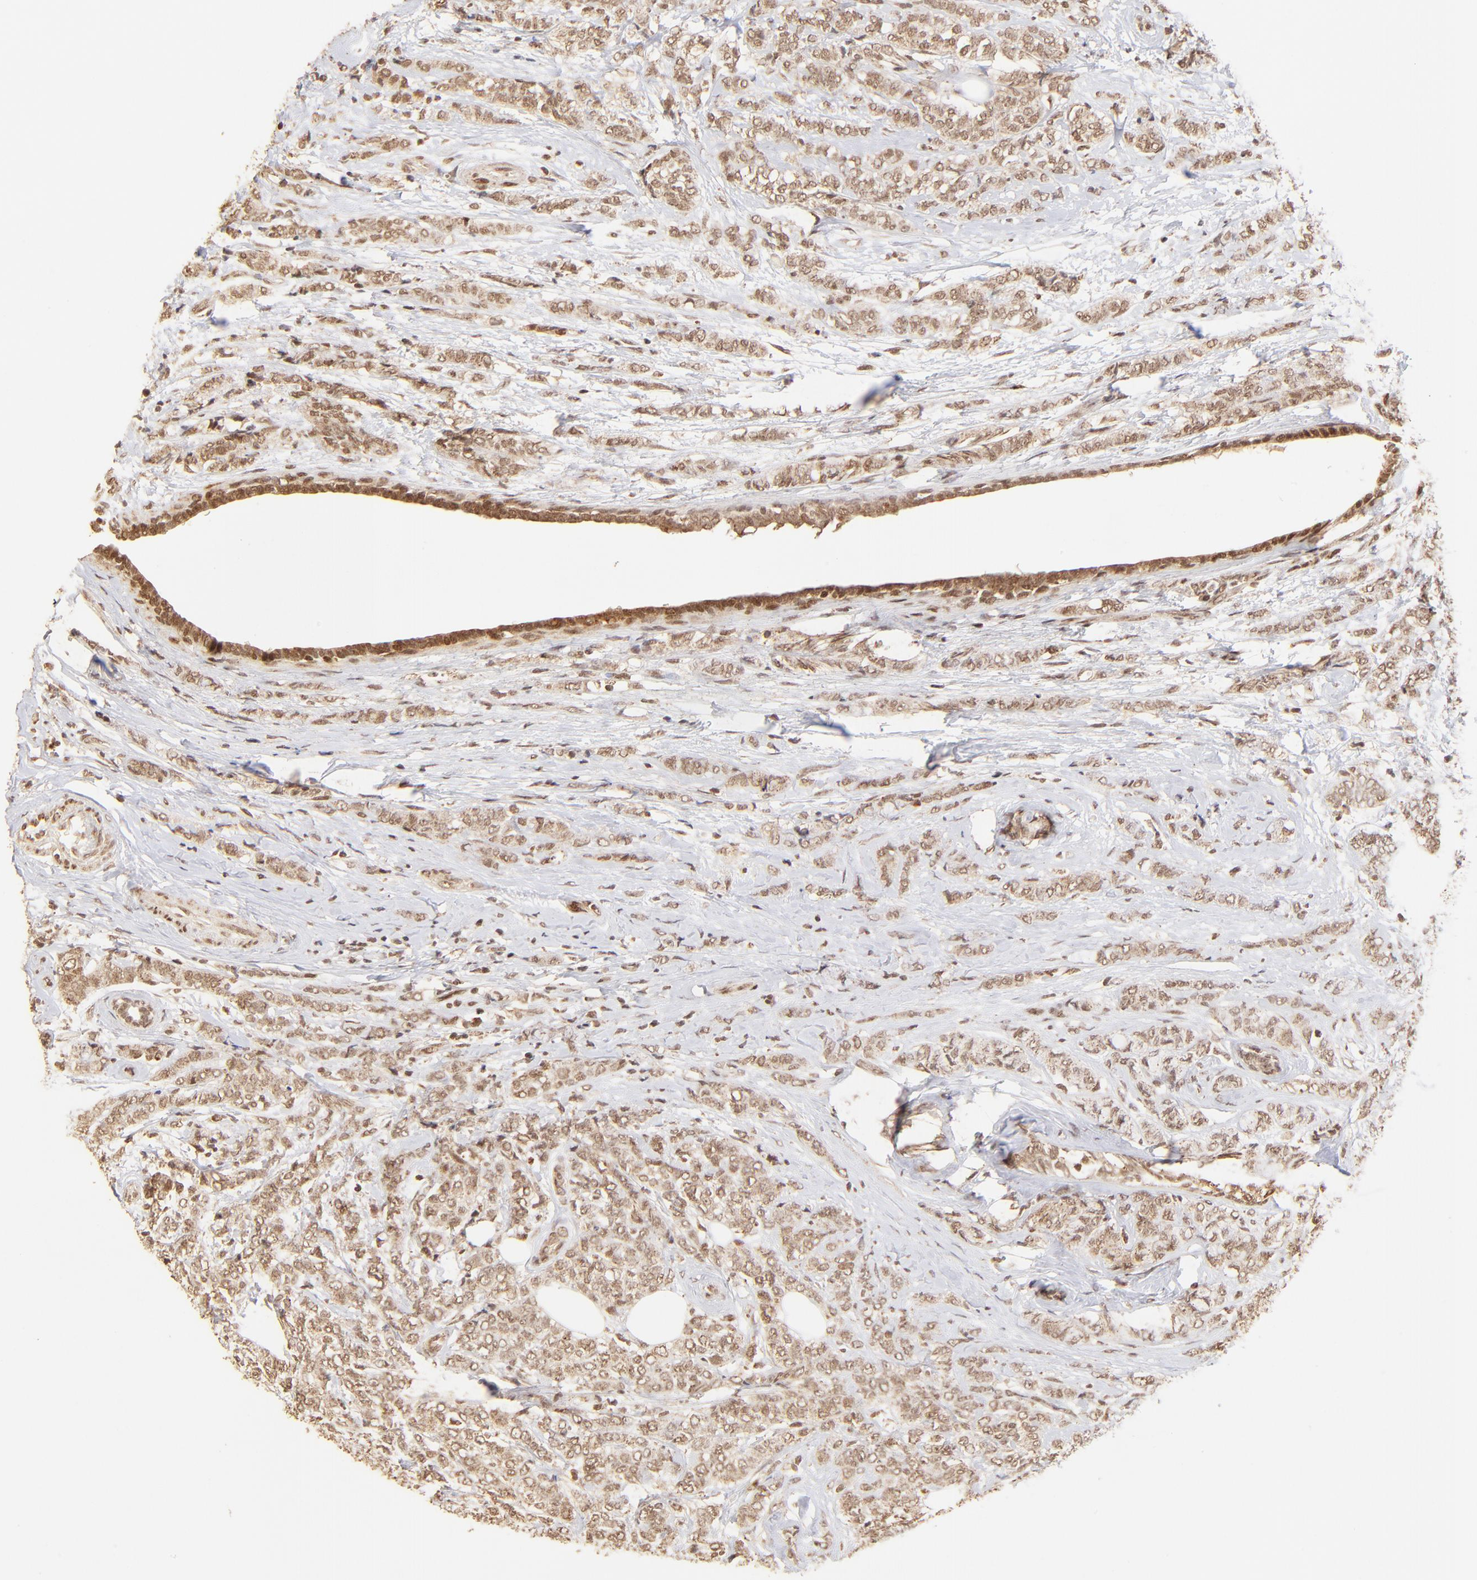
{"staining": {"intensity": "moderate", "quantity": ">75%", "location": "cytoplasmic/membranous,nuclear"}, "tissue": "breast cancer", "cell_type": "Tumor cells", "image_type": "cancer", "snomed": [{"axis": "morphology", "description": "Lobular carcinoma"}, {"axis": "topography", "description": "Breast"}], "caption": "Immunohistochemical staining of human breast cancer exhibits medium levels of moderate cytoplasmic/membranous and nuclear protein positivity in approximately >75% of tumor cells. The staining is performed using DAB (3,3'-diaminobenzidine) brown chromogen to label protein expression. The nuclei are counter-stained blue using hematoxylin.", "gene": "MED15", "patient": {"sex": "female", "age": 60}}